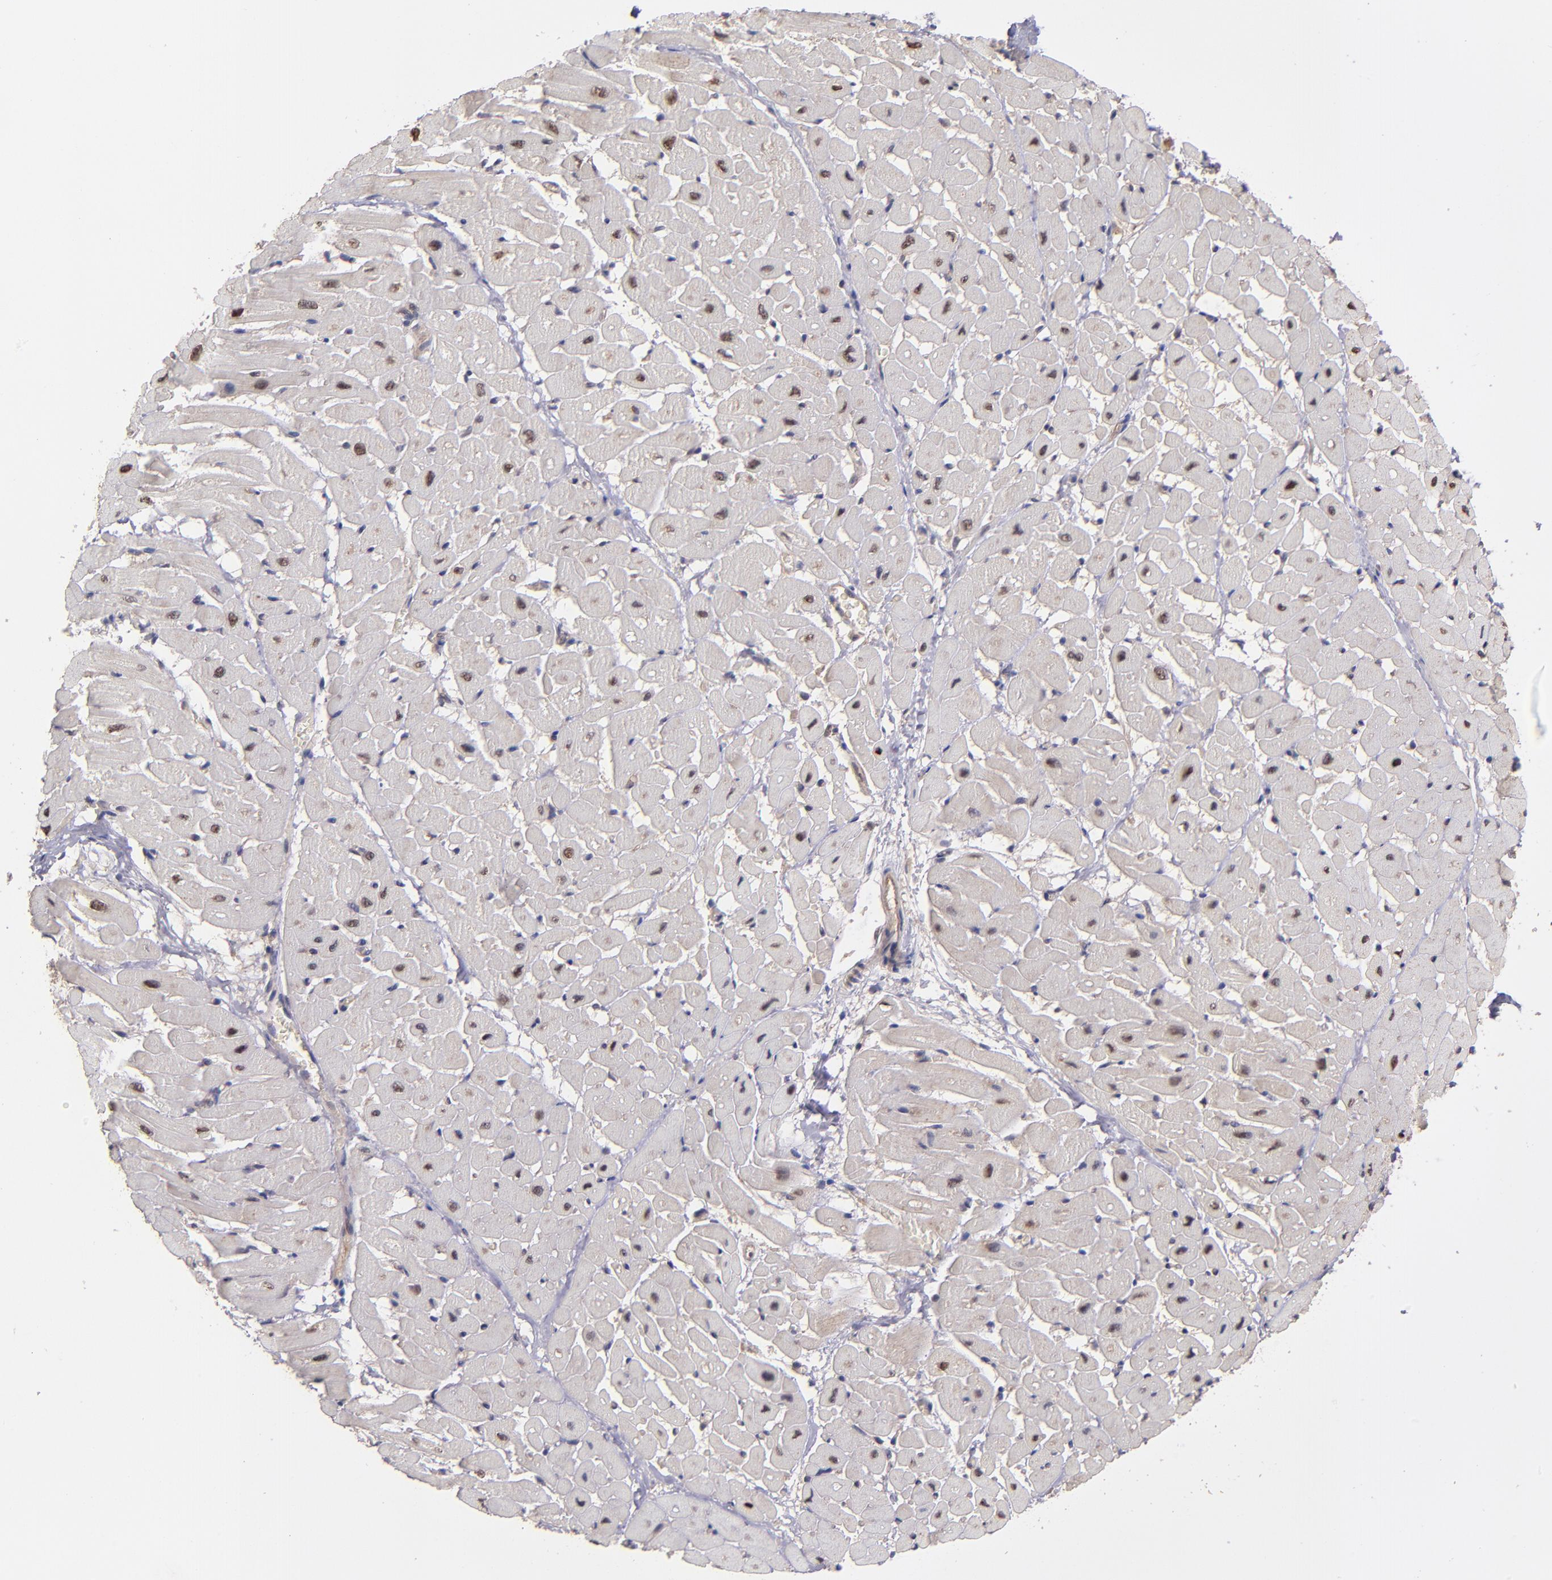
{"staining": {"intensity": "weak", "quantity": "25%-75%", "location": "cytoplasmic/membranous,nuclear"}, "tissue": "heart muscle", "cell_type": "Cardiomyocytes", "image_type": "normal", "snomed": [{"axis": "morphology", "description": "Normal tissue, NOS"}, {"axis": "topography", "description": "Heart"}], "caption": "Approximately 25%-75% of cardiomyocytes in benign human heart muscle show weak cytoplasmic/membranous,nuclear protein staining as visualized by brown immunohistochemical staining.", "gene": "ABHD12B", "patient": {"sex": "male", "age": 45}}